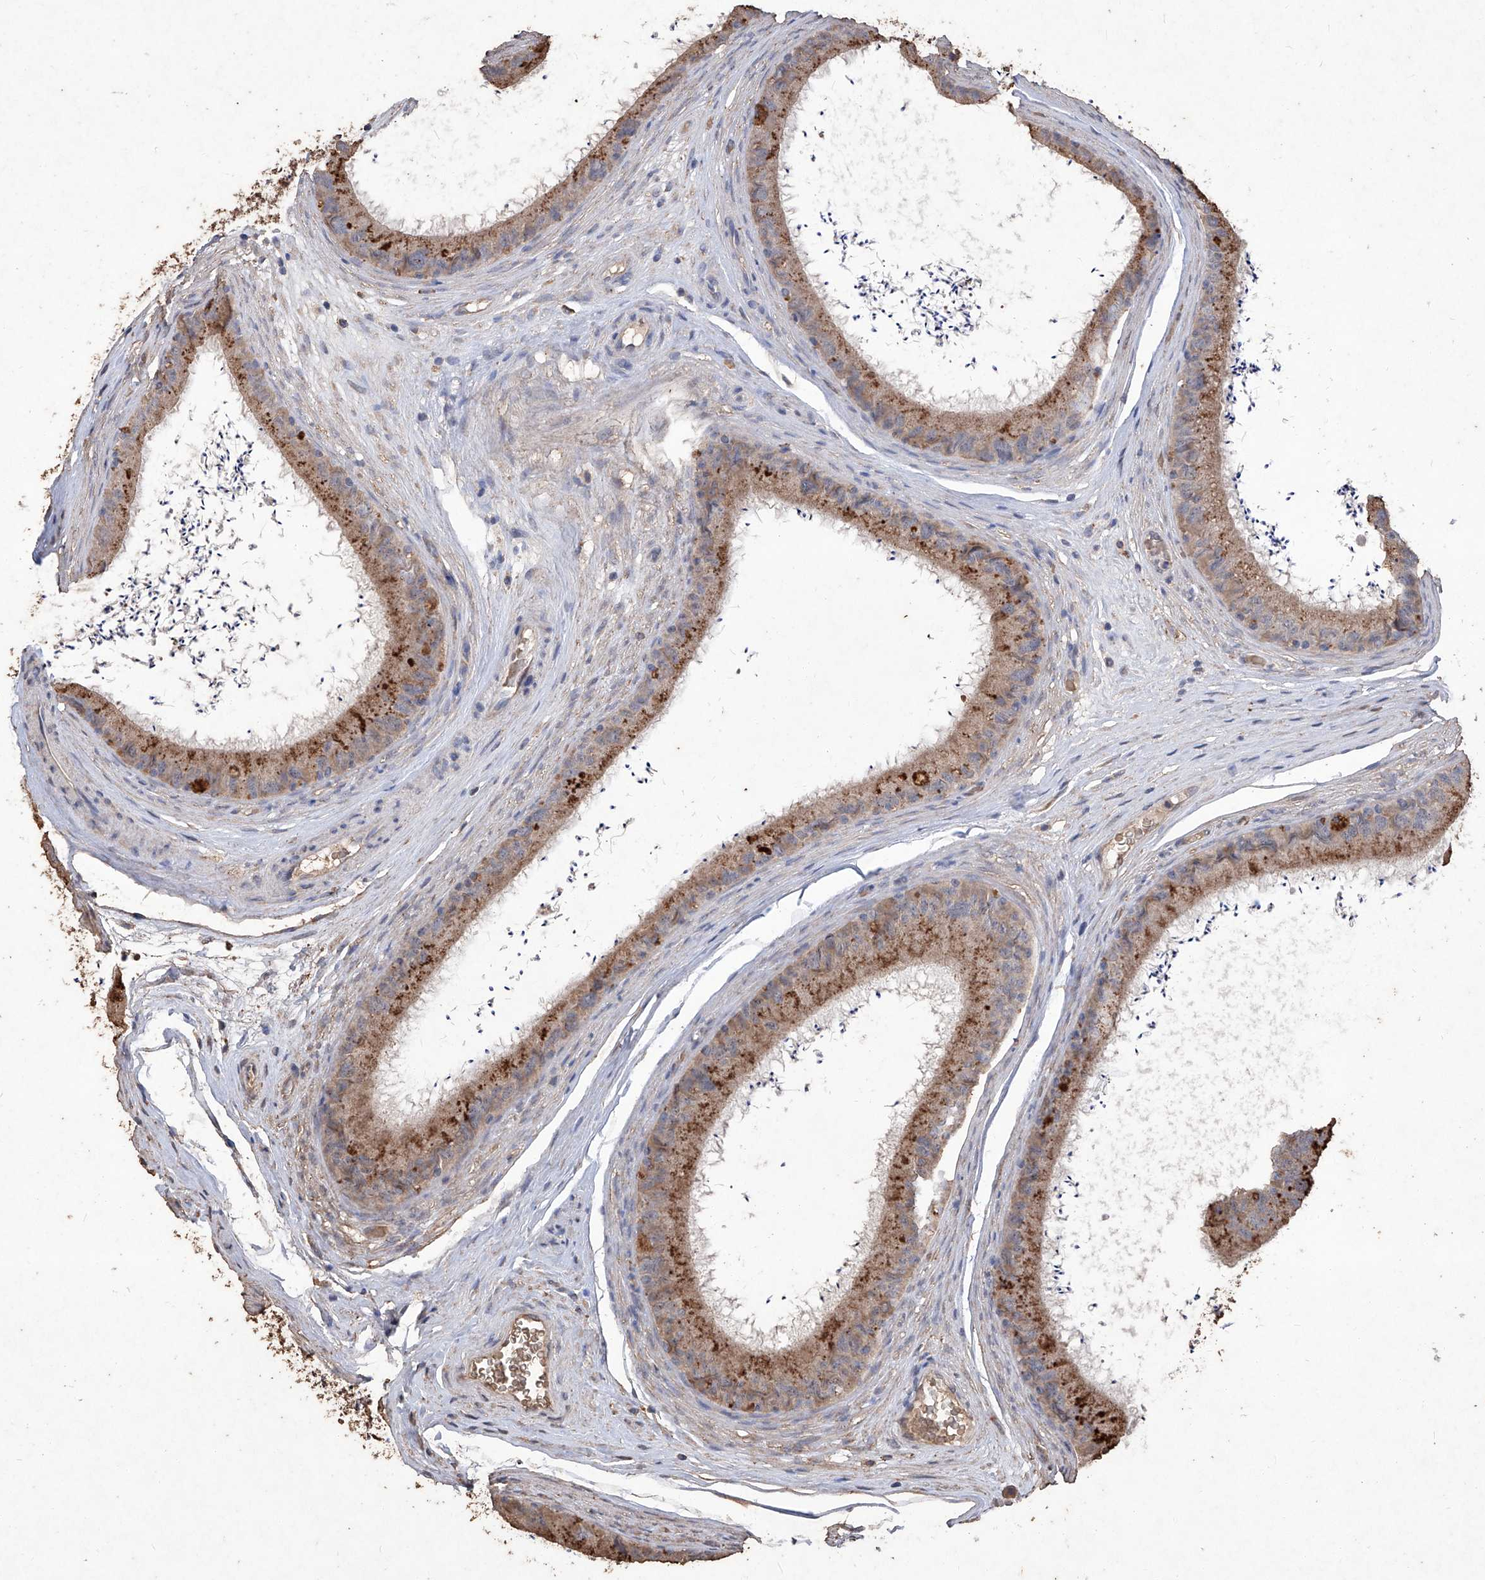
{"staining": {"intensity": "moderate", "quantity": ">75%", "location": "cytoplasmic/membranous"}, "tissue": "epididymis", "cell_type": "Glandular cells", "image_type": "normal", "snomed": [{"axis": "morphology", "description": "Normal tissue, NOS"}, {"axis": "topography", "description": "Epididymis, spermatic cord, NOS"}], "caption": "Immunohistochemistry (DAB) staining of normal epididymis shows moderate cytoplasmic/membranous protein expression in approximately >75% of glandular cells.", "gene": "EML1", "patient": {"sex": "male", "age": 50}}